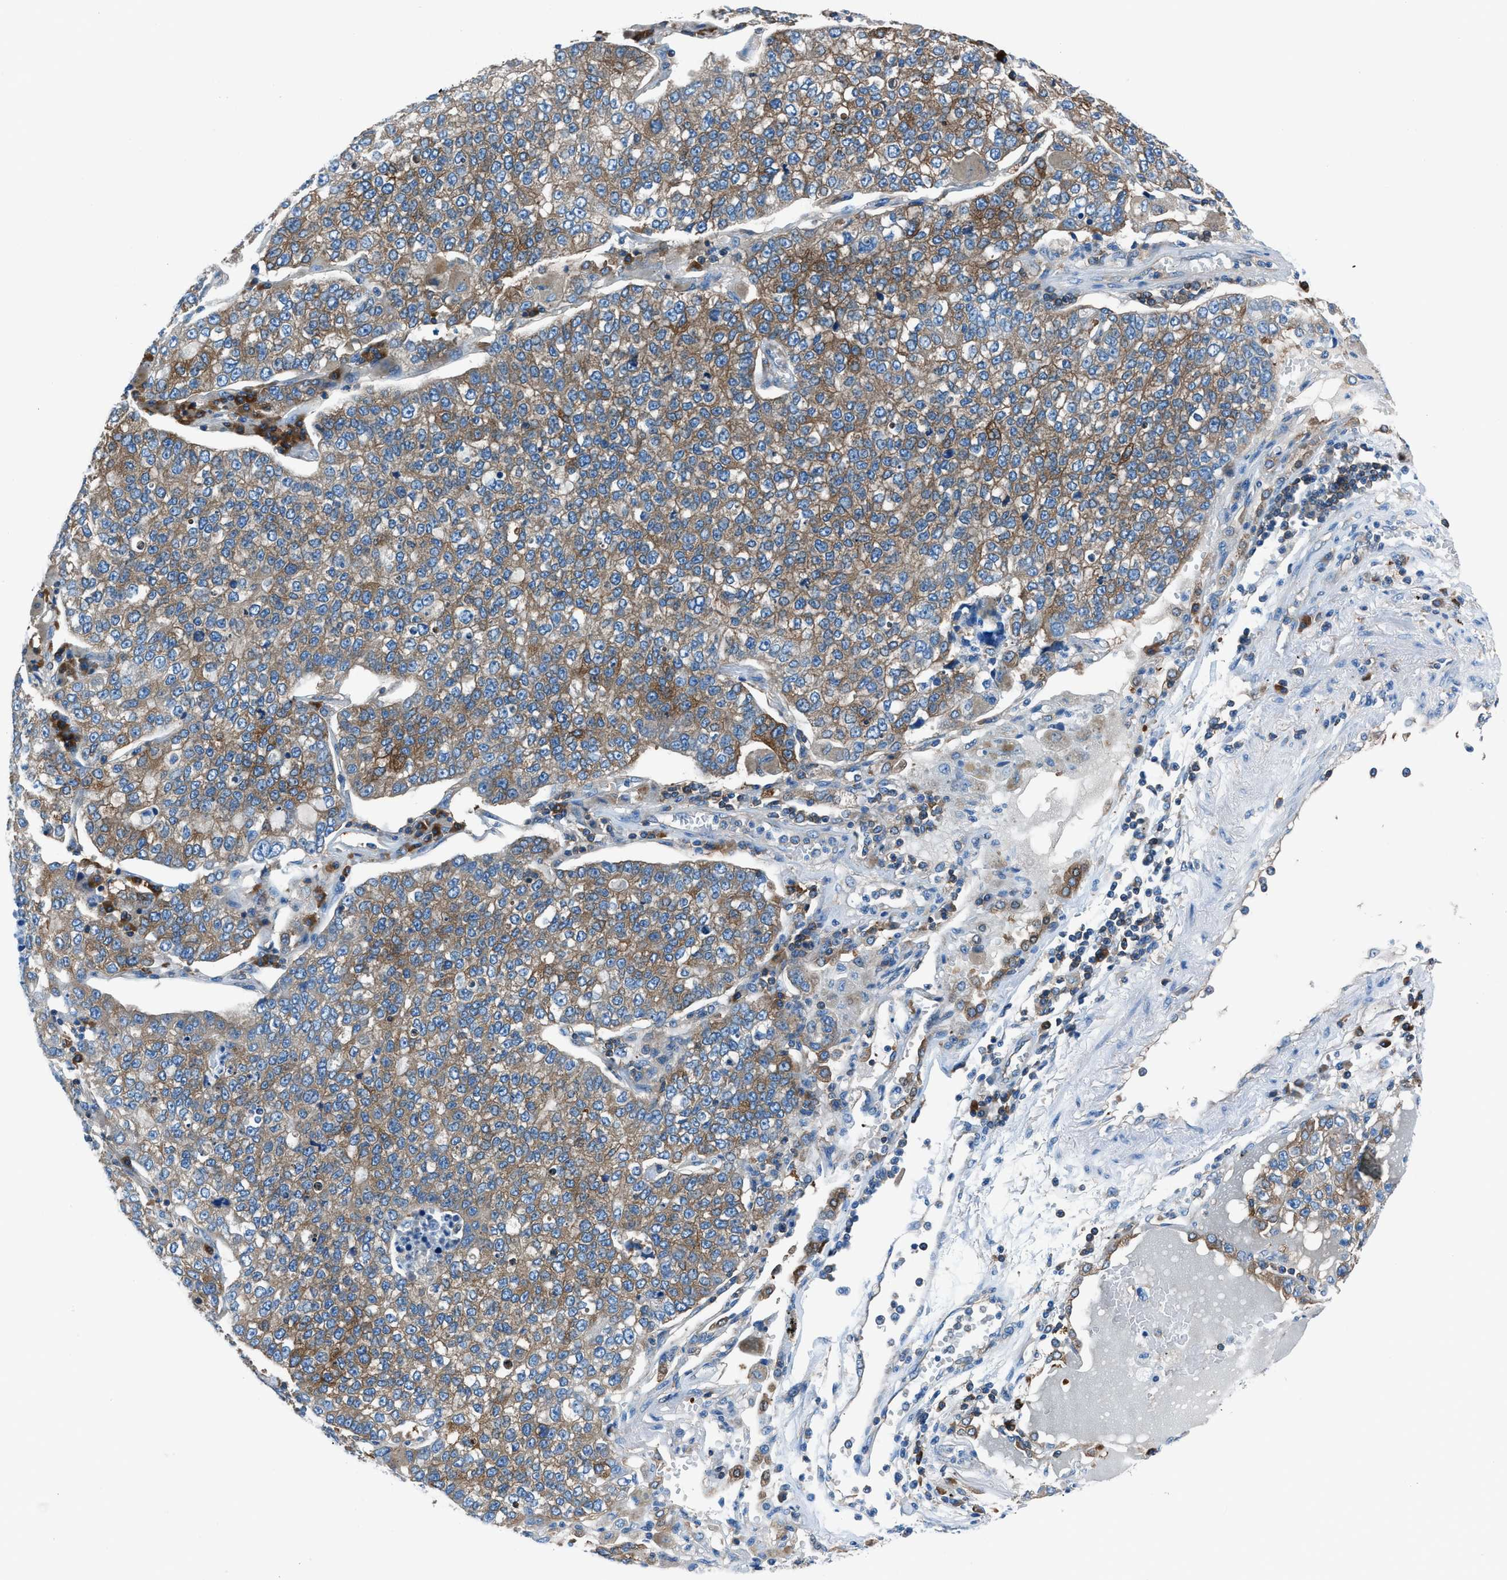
{"staining": {"intensity": "moderate", "quantity": ">75%", "location": "cytoplasmic/membranous"}, "tissue": "lung cancer", "cell_type": "Tumor cells", "image_type": "cancer", "snomed": [{"axis": "morphology", "description": "Adenocarcinoma, NOS"}, {"axis": "topography", "description": "Lung"}], "caption": "DAB immunohistochemical staining of lung cancer (adenocarcinoma) displays moderate cytoplasmic/membranous protein staining in approximately >75% of tumor cells.", "gene": "SARS1", "patient": {"sex": "male", "age": 49}}